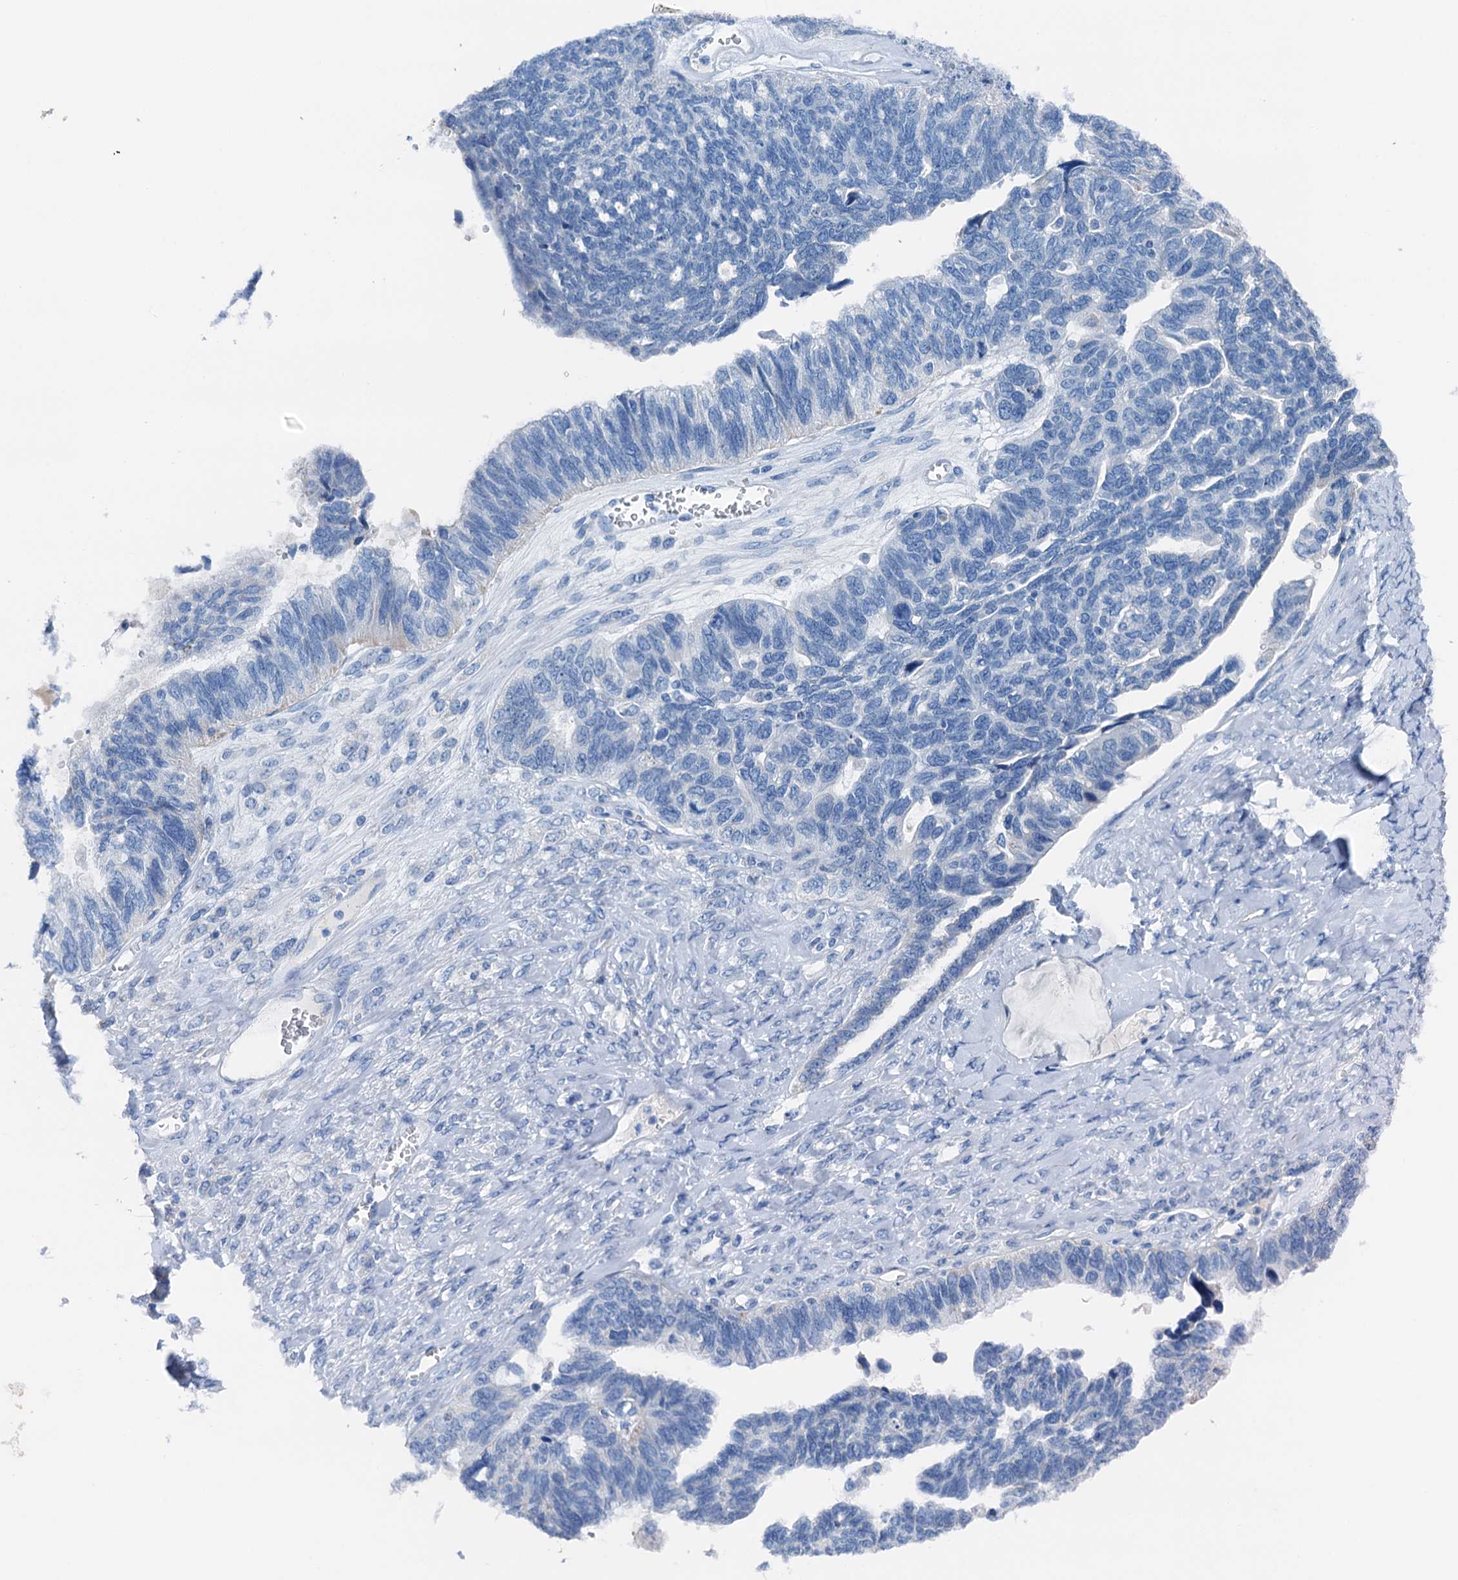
{"staining": {"intensity": "negative", "quantity": "none", "location": "none"}, "tissue": "ovarian cancer", "cell_type": "Tumor cells", "image_type": "cancer", "snomed": [{"axis": "morphology", "description": "Cystadenocarcinoma, serous, NOS"}, {"axis": "topography", "description": "Ovary"}], "caption": "This photomicrograph is of ovarian serous cystadenocarcinoma stained with immunohistochemistry (IHC) to label a protein in brown with the nuclei are counter-stained blue. There is no positivity in tumor cells. The staining is performed using DAB (3,3'-diaminobenzidine) brown chromogen with nuclei counter-stained in using hematoxylin.", "gene": "C1QTNF4", "patient": {"sex": "female", "age": 79}}